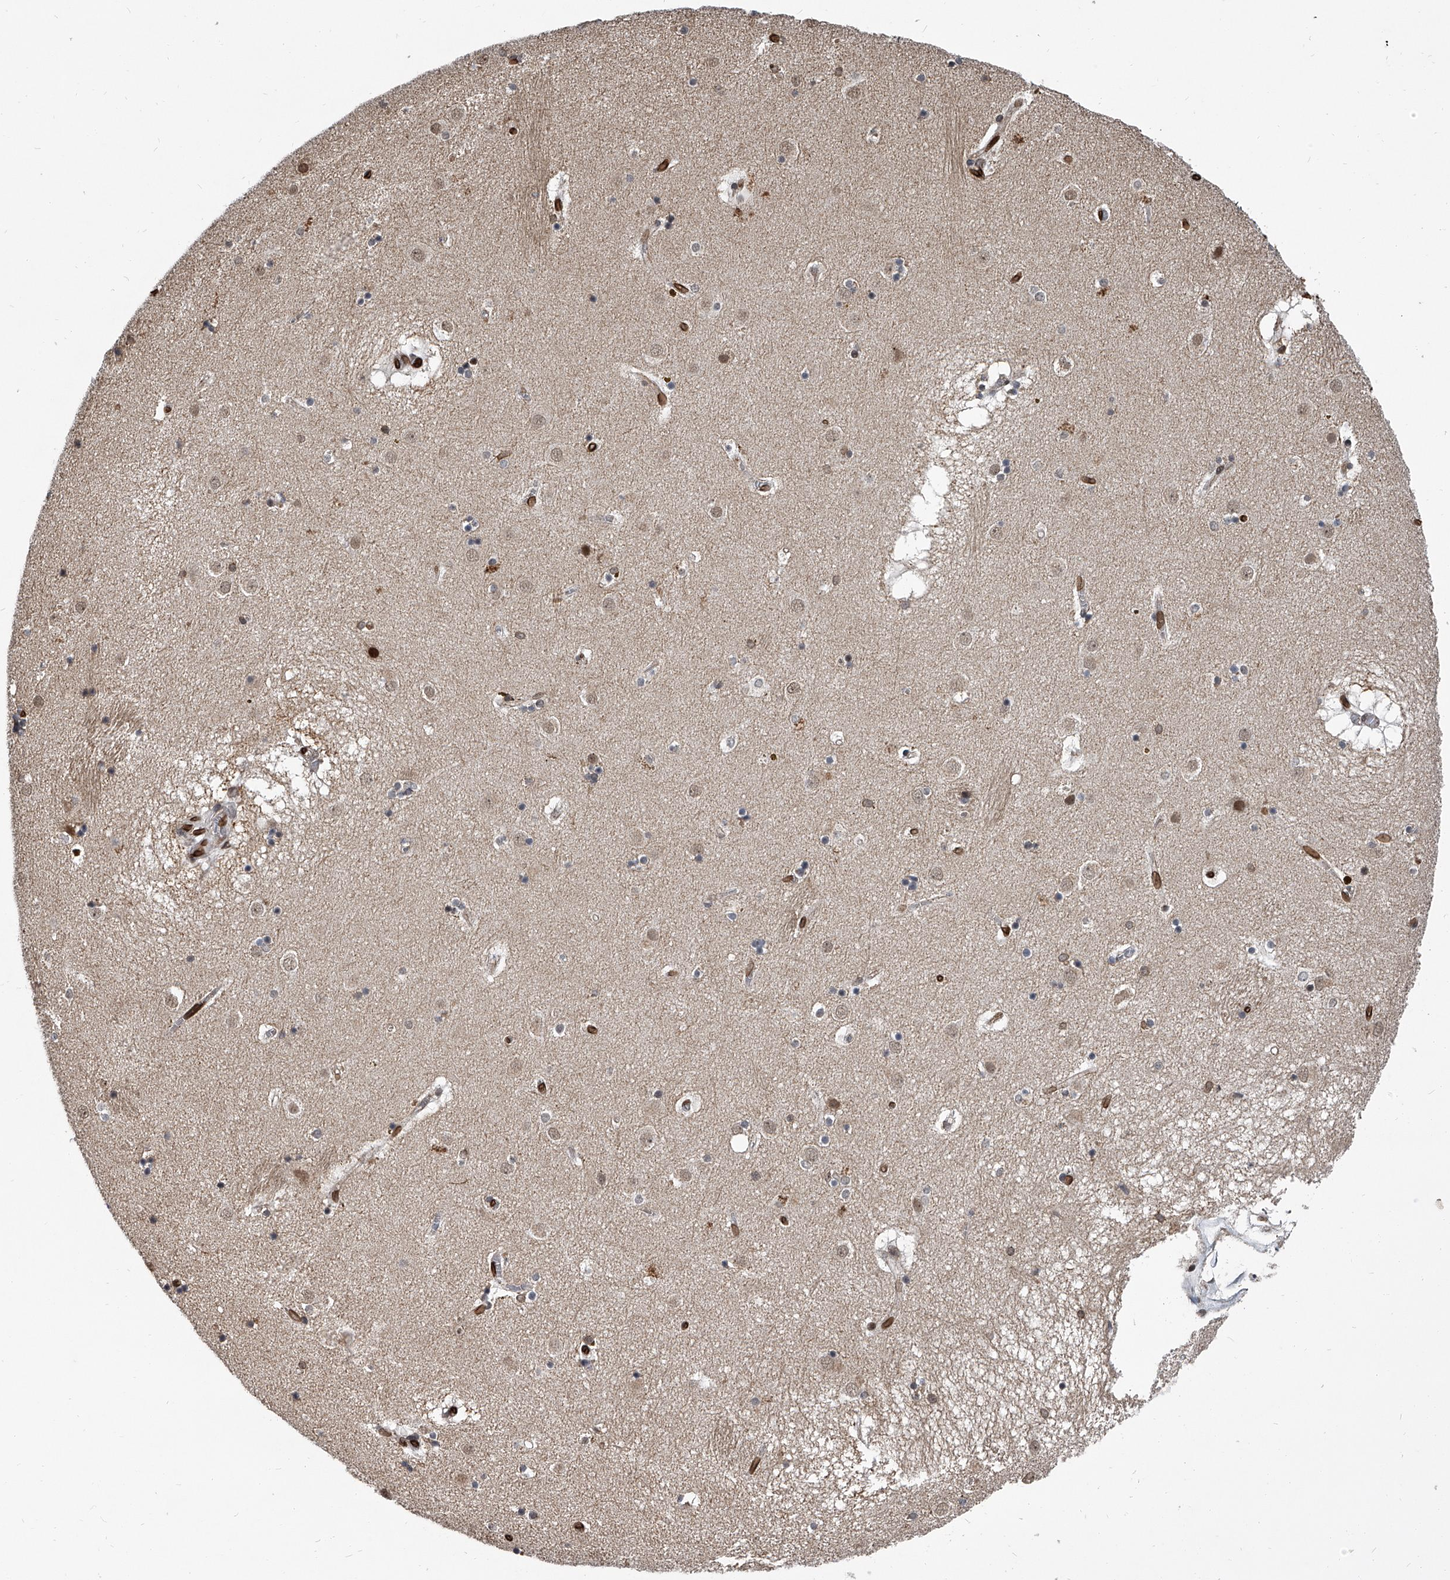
{"staining": {"intensity": "moderate", "quantity": "<25%", "location": "nuclear"}, "tissue": "caudate", "cell_type": "Glial cells", "image_type": "normal", "snomed": [{"axis": "morphology", "description": "Normal tissue, NOS"}, {"axis": "topography", "description": "Lateral ventricle wall"}], "caption": "Immunohistochemistry (IHC) of normal caudate displays low levels of moderate nuclear expression in approximately <25% of glial cells.", "gene": "PHF20", "patient": {"sex": "male", "age": 70}}